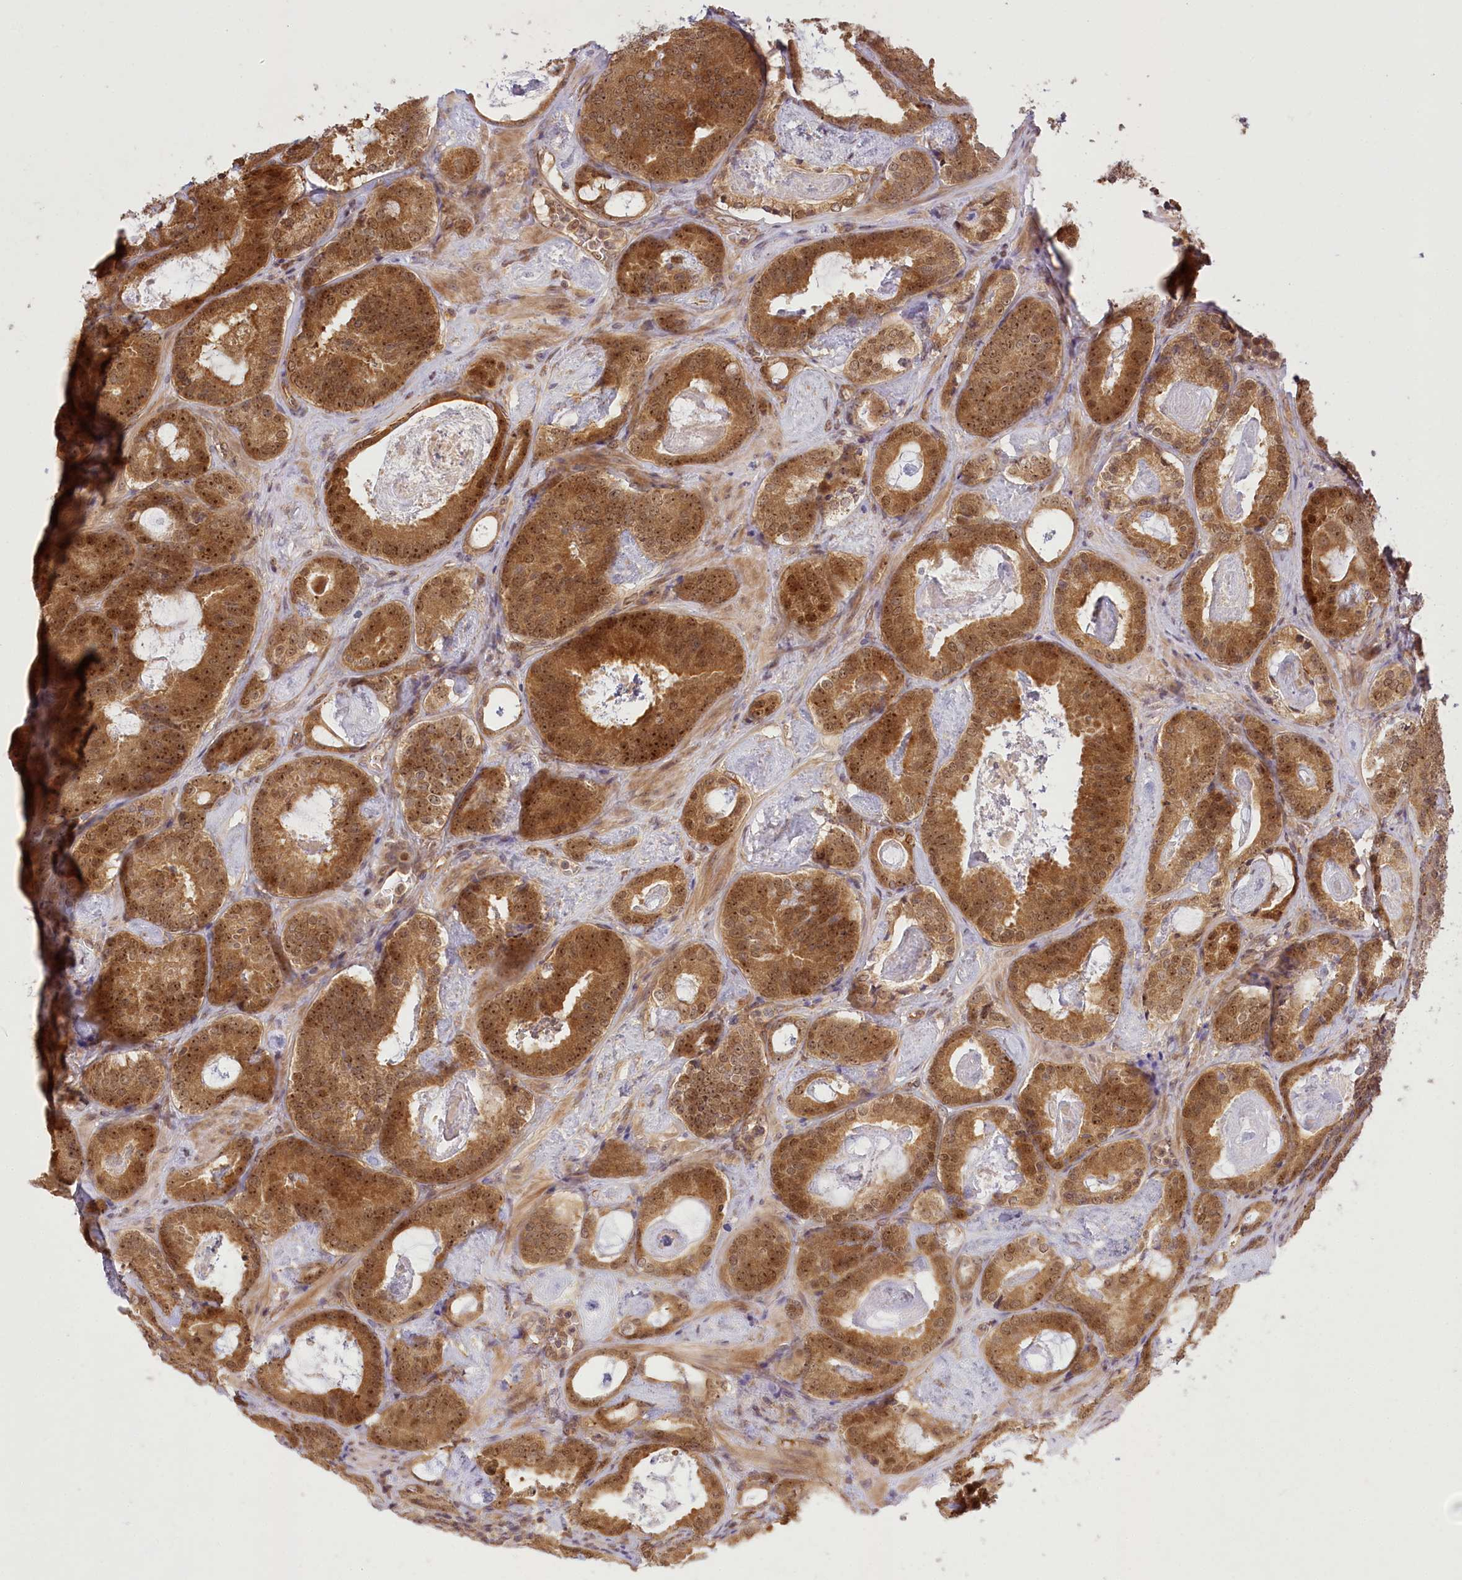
{"staining": {"intensity": "moderate", "quantity": ">75%", "location": "cytoplasmic/membranous,nuclear"}, "tissue": "prostate cancer", "cell_type": "Tumor cells", "image_type": "cancer", "snomed": [{"axis": "morphology", "description": "Adenocarcinoma, Low grade"}, {"axis": "topography", "description": "Prostate"}], "caption": "A photomicrograph of human low-grade adenocarcinoma (prostate) stained for a protein exhibits moderate cytoplasmic/membranous and nuclear brown staining in tumor cells. (IHC, brightfield microscopy, high magnification).", "gene": "SERGEF", "patient": {"sex": "male", "age": 60}}